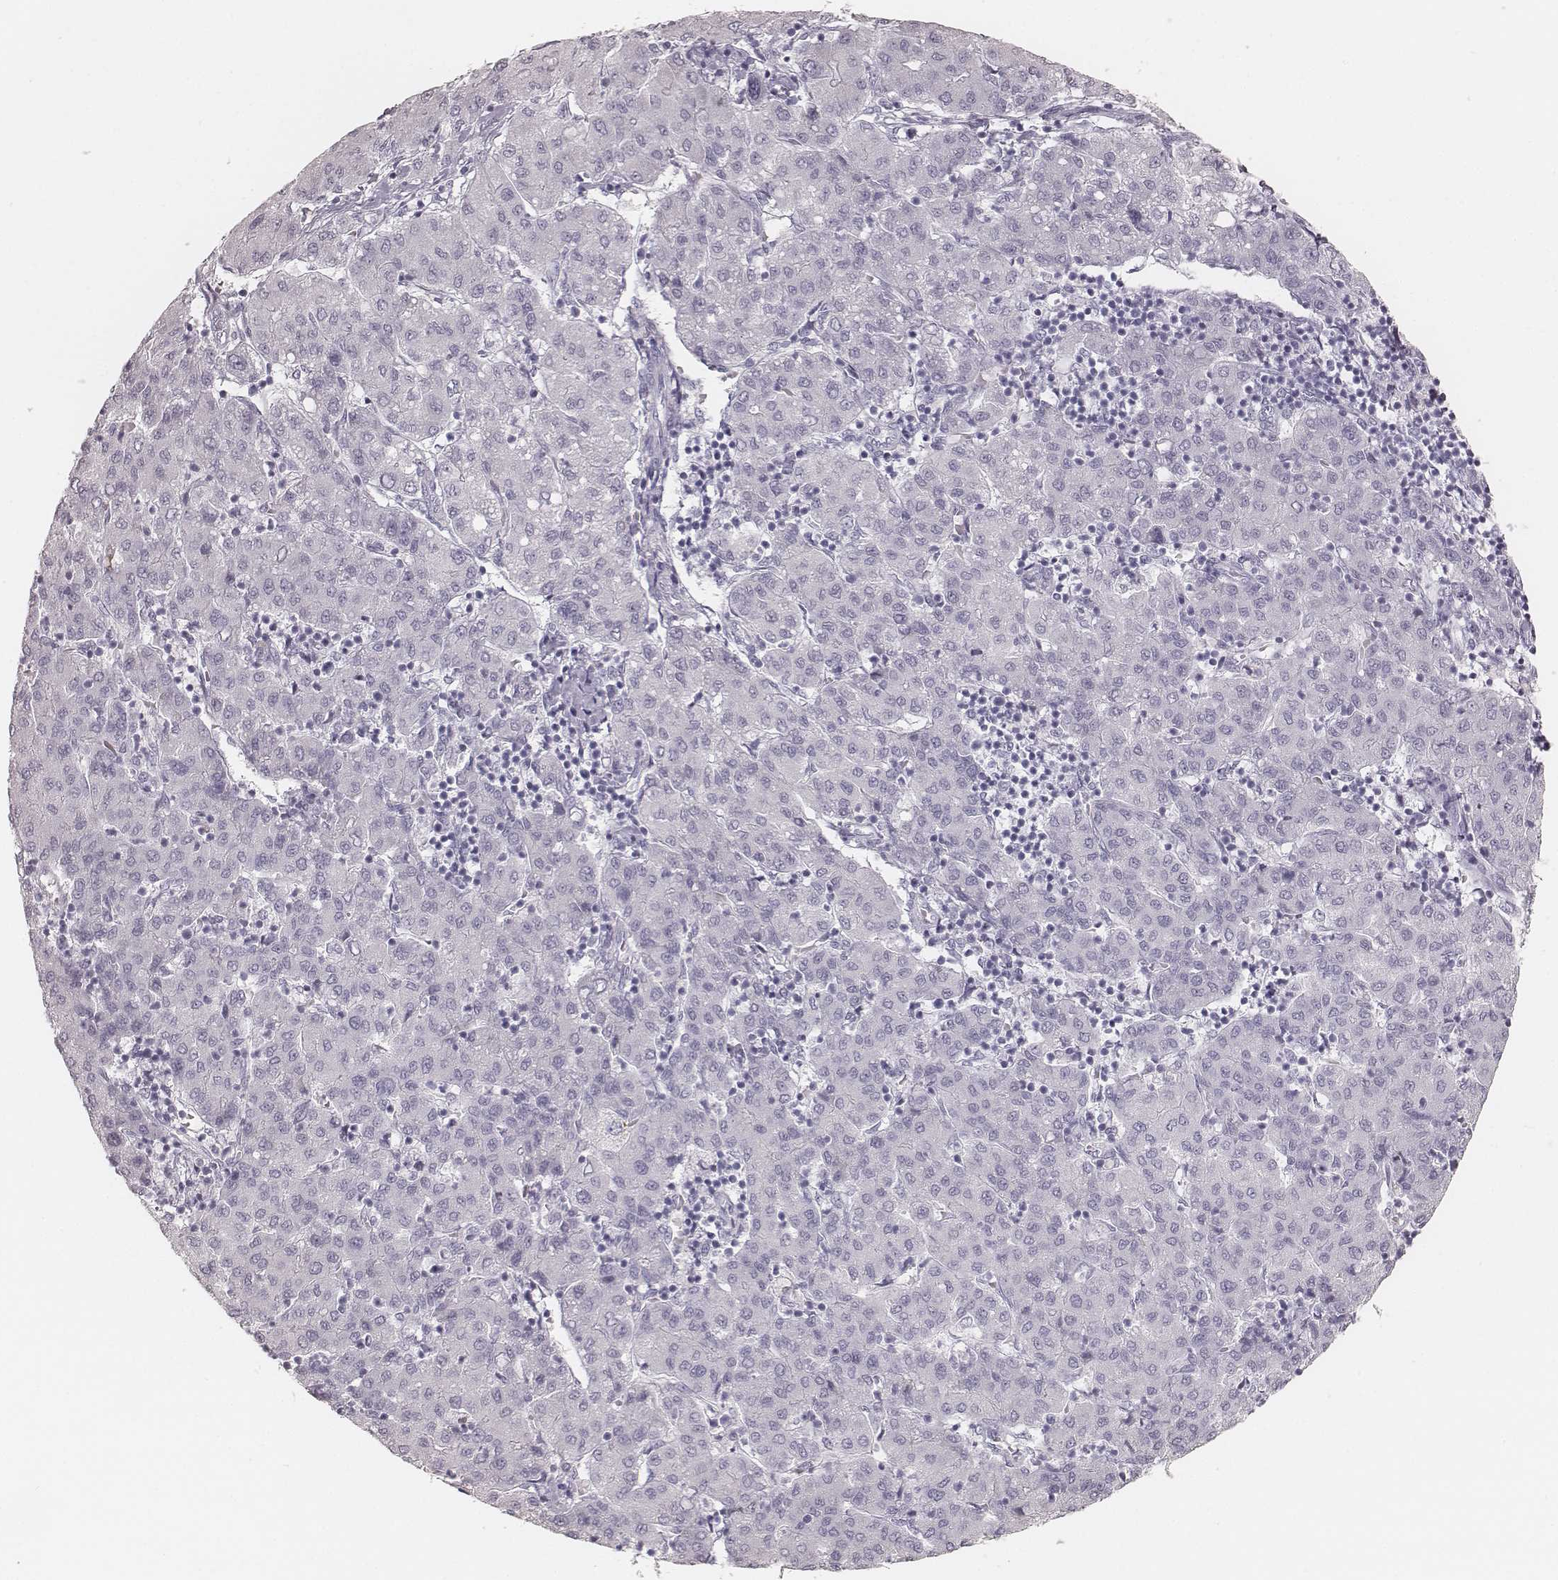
{"staining": {"intensity": "negative", "quantity": "none", "location": "none"}, "tissue": "liver cancer", "cell_type": "Tumor cells", "image_type": "cancer", "snomed": [{"axis": "morphology", "description": "Carcinoma, Hepatocellular, NOS"}, {"axis": "topography", "description": "Liver"}], "caption": "This is an immunohistochemistry photomicrograph of human hepatocellular carcinoma (liver). There is no expression in tumor cells.", "gene": "KRT82", "patient": {"sex": "male", "age": 65}}